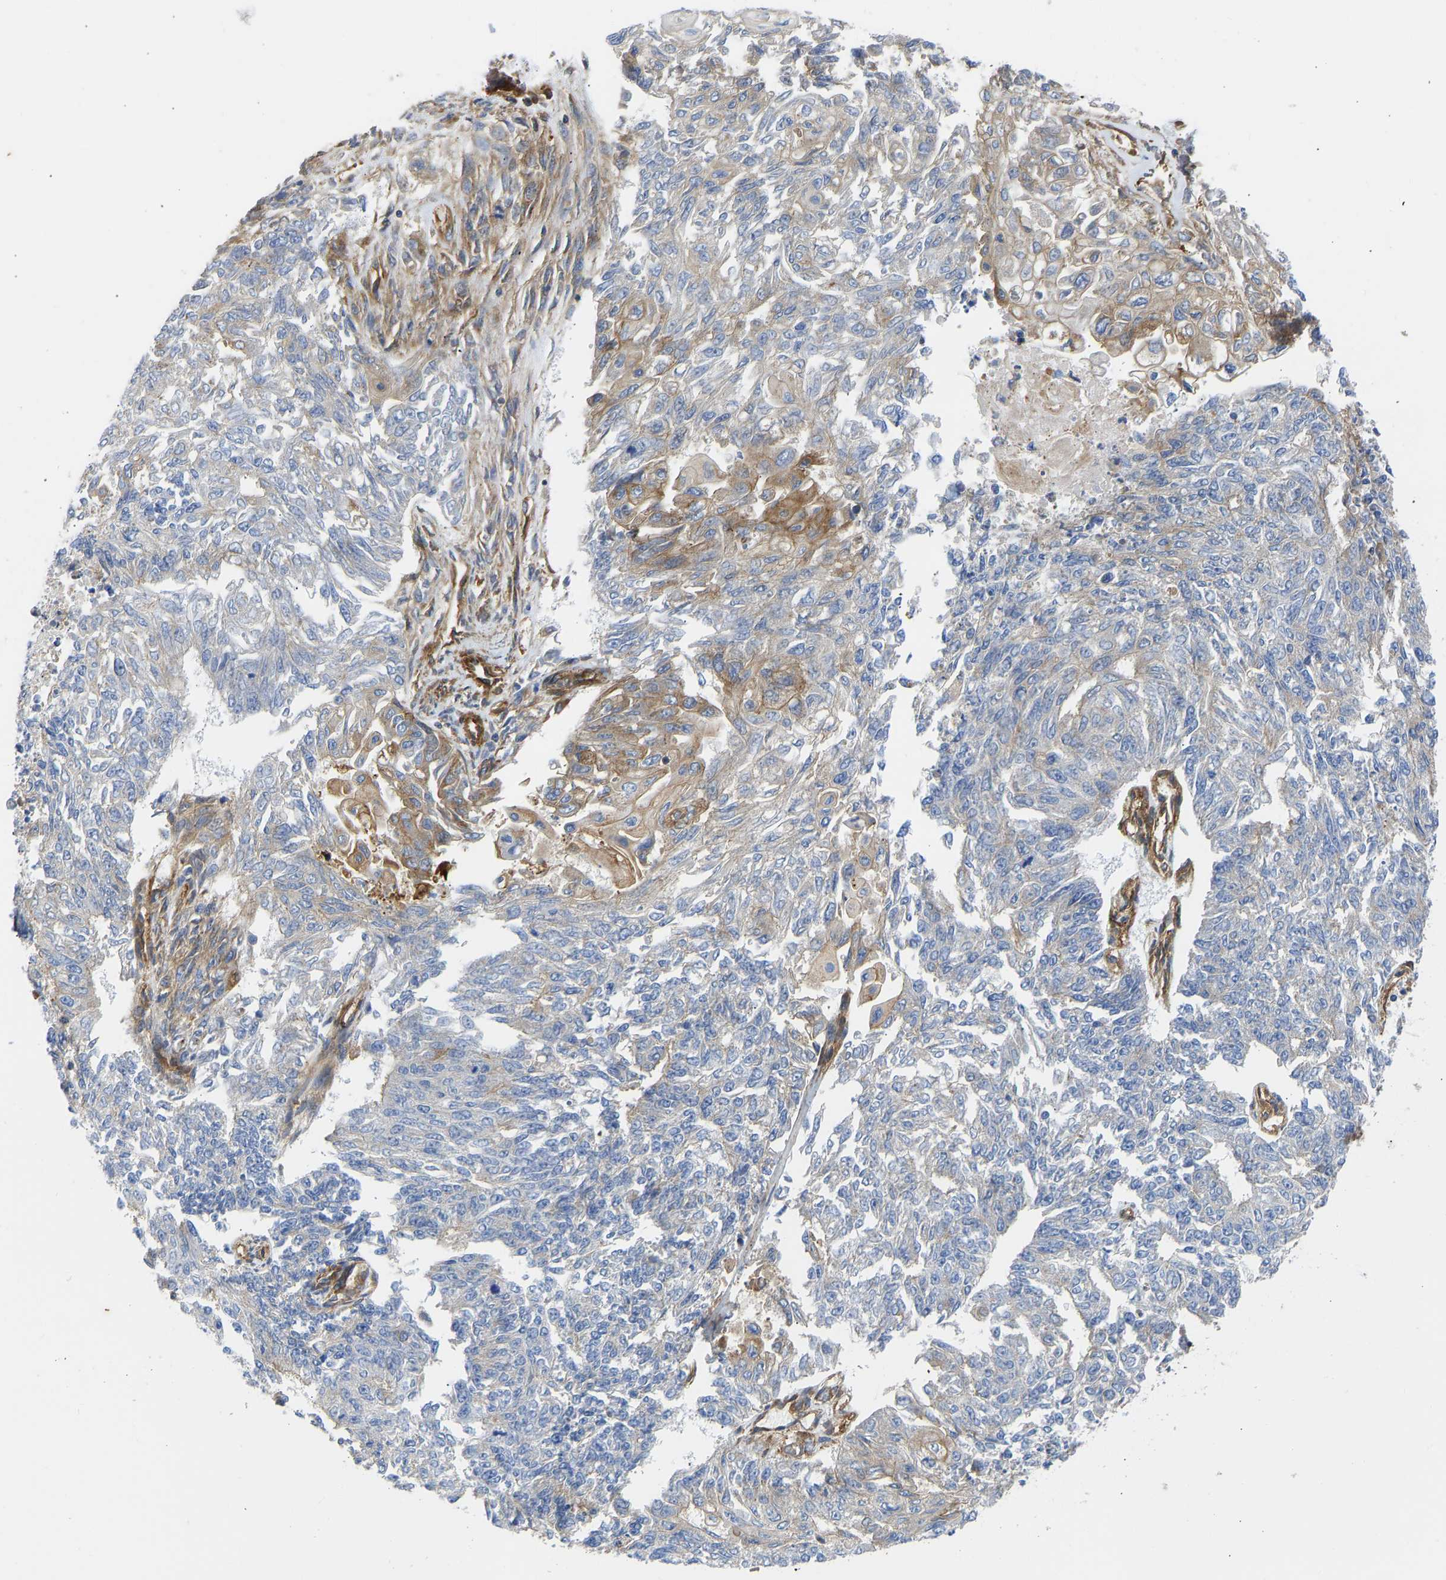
{"staining": {"intensity": "moderate", "quantity": "25%-75%", "location": "cytoplasmic/membranous"}, "tissue": "endometrial cancer", "cell_type": "Tumor cells", "image_type": "cancer", "snomed": [{"axis": "morphology", "description": "Adenocarcinoma, NOS"}, {"axis": "topography", "description": "Endometrium"}], "caption": "Endometrial adenocarcinoma stained with a brown dye demonstrates moderate cytoplasmic/membranous positive expression in about 25%-75% of tumor cells.", "gene": "MYO1C", "patient": {"sex": "female", "age": 32}}